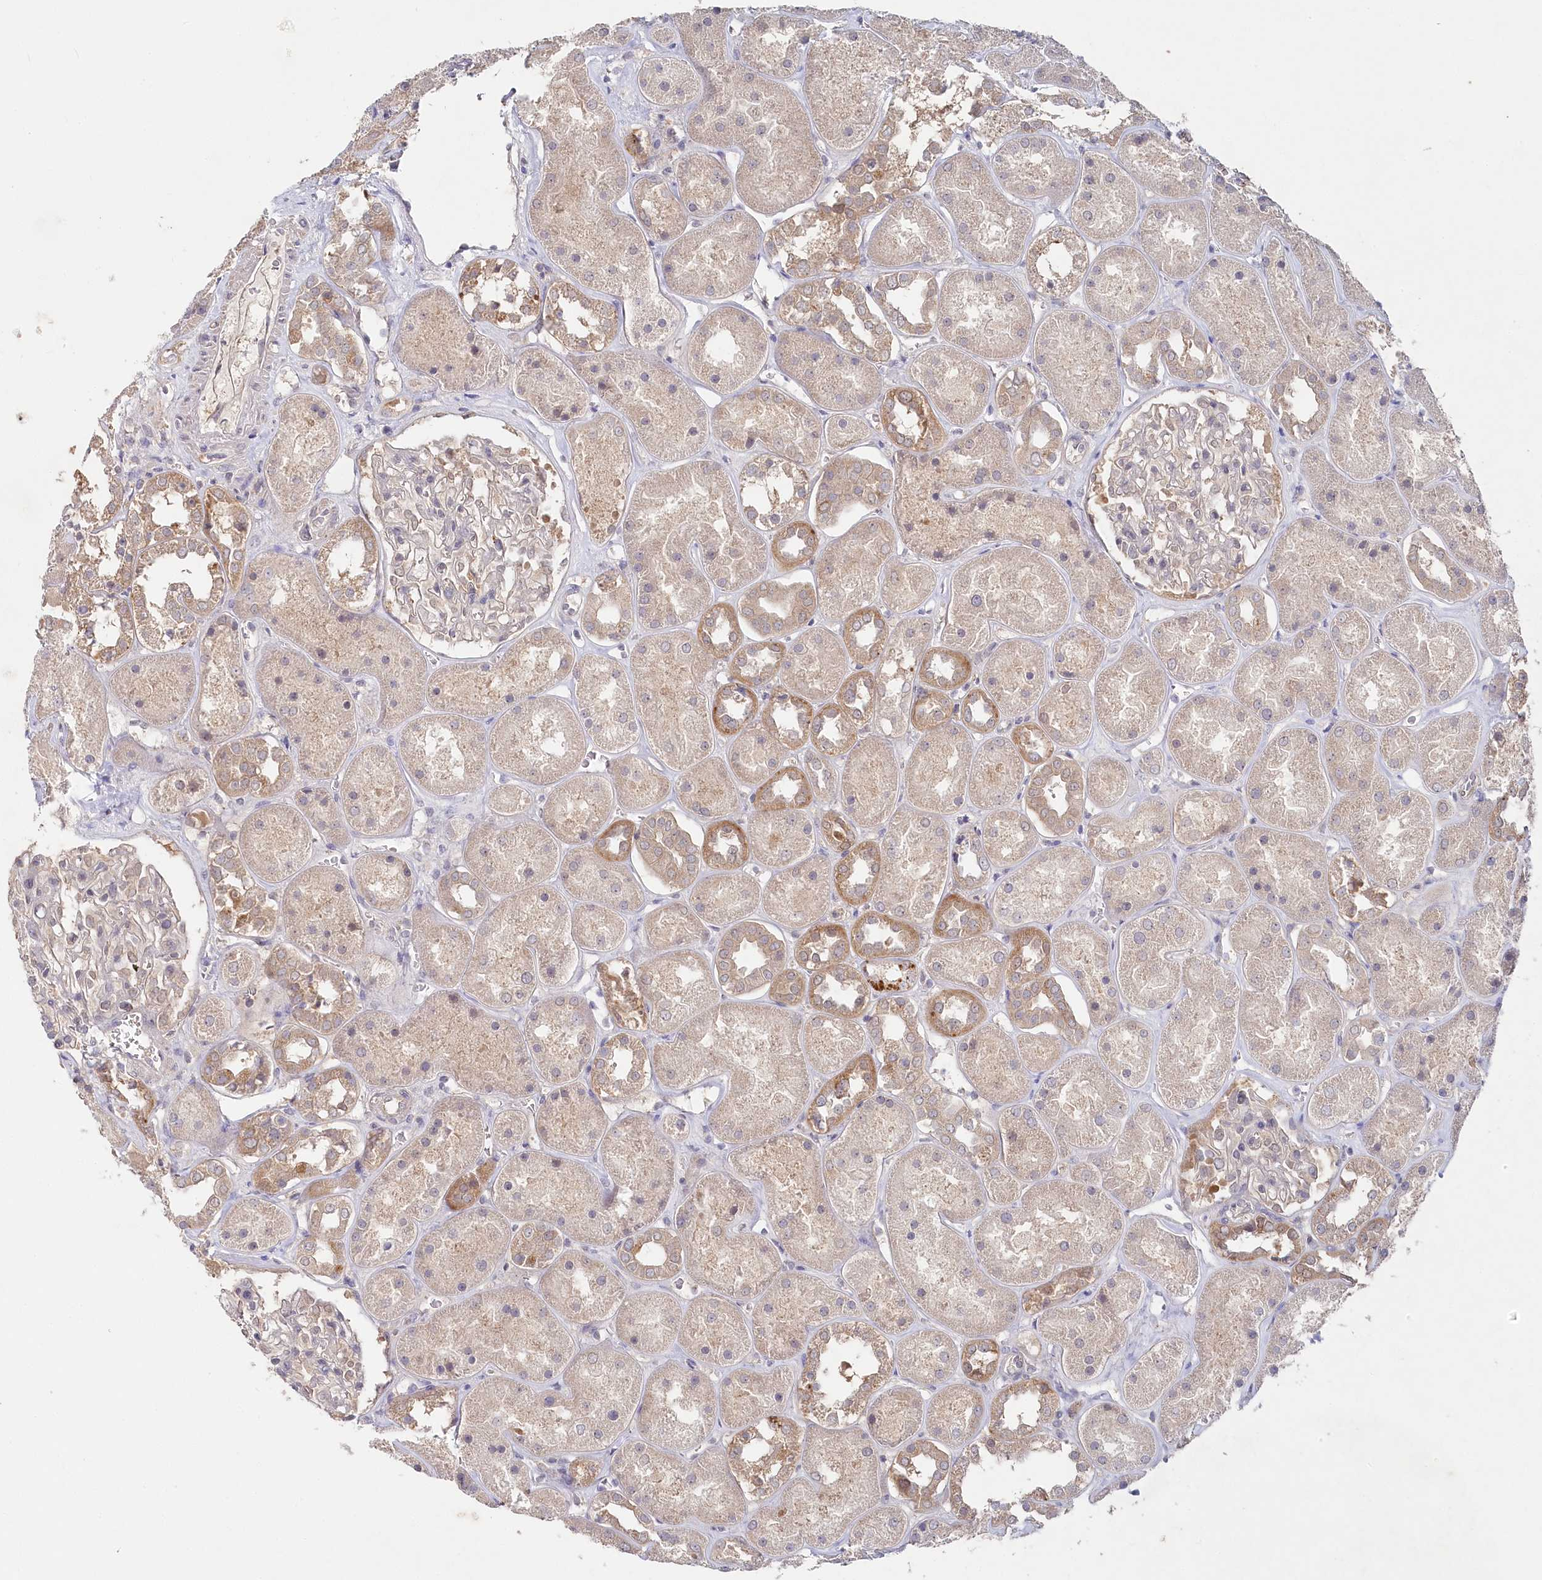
{"staining": {"intensity": "weak", "quantity": "<25%", "location": "cytoplasmic/membranous"}, "tissue": "kidney", "cell_type": "Cells in glomeruli", "image_type": "normal", "snomed": [{"axis": "morphology", "description": "Normal tissue, NOS"}, {"axis": "topography", "description": "Kidney"}], "caption": "Immunohistochemistry (IHC) of benign kidney demonstrates no staining in cells in glomeruli. (DAB (3,3'-diaminobenzidine) immunohistochemistry visualized using brightfield microscopy, high magnification).", "gene": "AAMDC", "patient": {"sex": "male", "age": 70}}